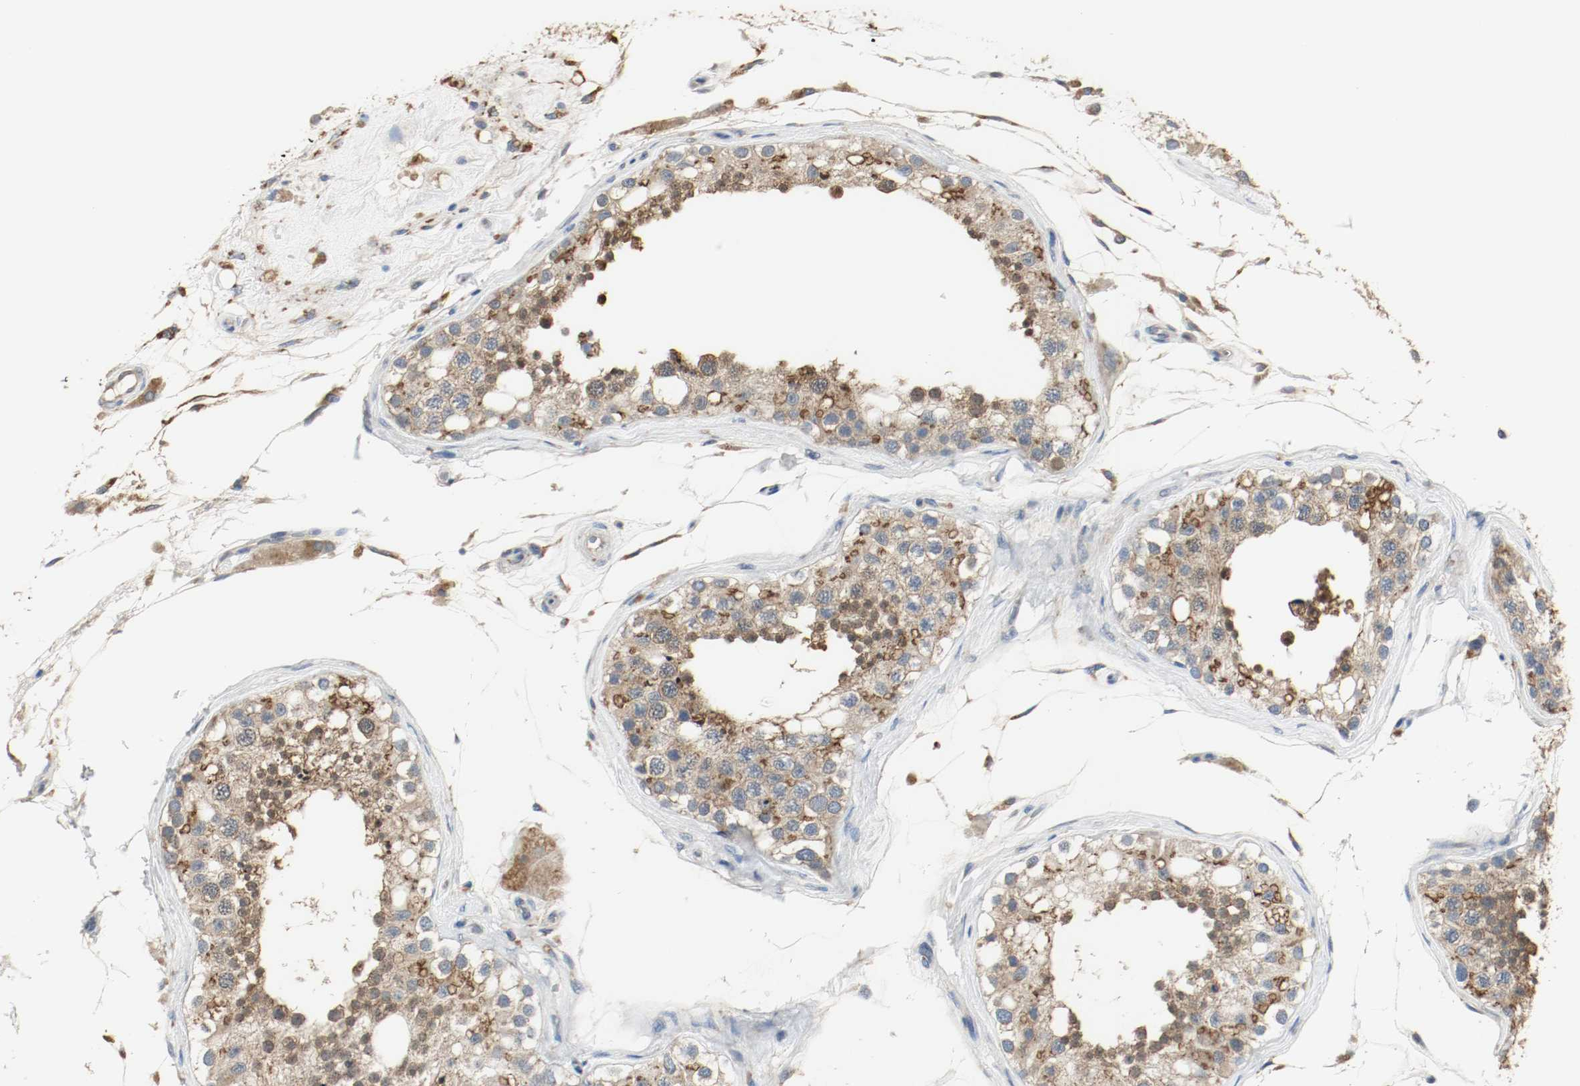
{"staining": {"intensity": "moderate", "quantity": ">75%", "location": "cytoplasmic/membranous"}, "tissue": "testis", "cell_type": "Cells in seminiferous ducts", "image_type": "normal", "snomed": [{"axis": "morphology", "description": "Normal tissue, NOS"}, {"axis": "topography", "description": "Testis"}], "caption": "Protein expression analysis of normal testis demonstrates moderate cytoplasmic/membranous positivity in about >75% of cells in seminiferous ducts. (IHC, brightfield microscopy, high magnification).", "gene": "MELTF", "patient": {"sex": "male", "age": 68}}